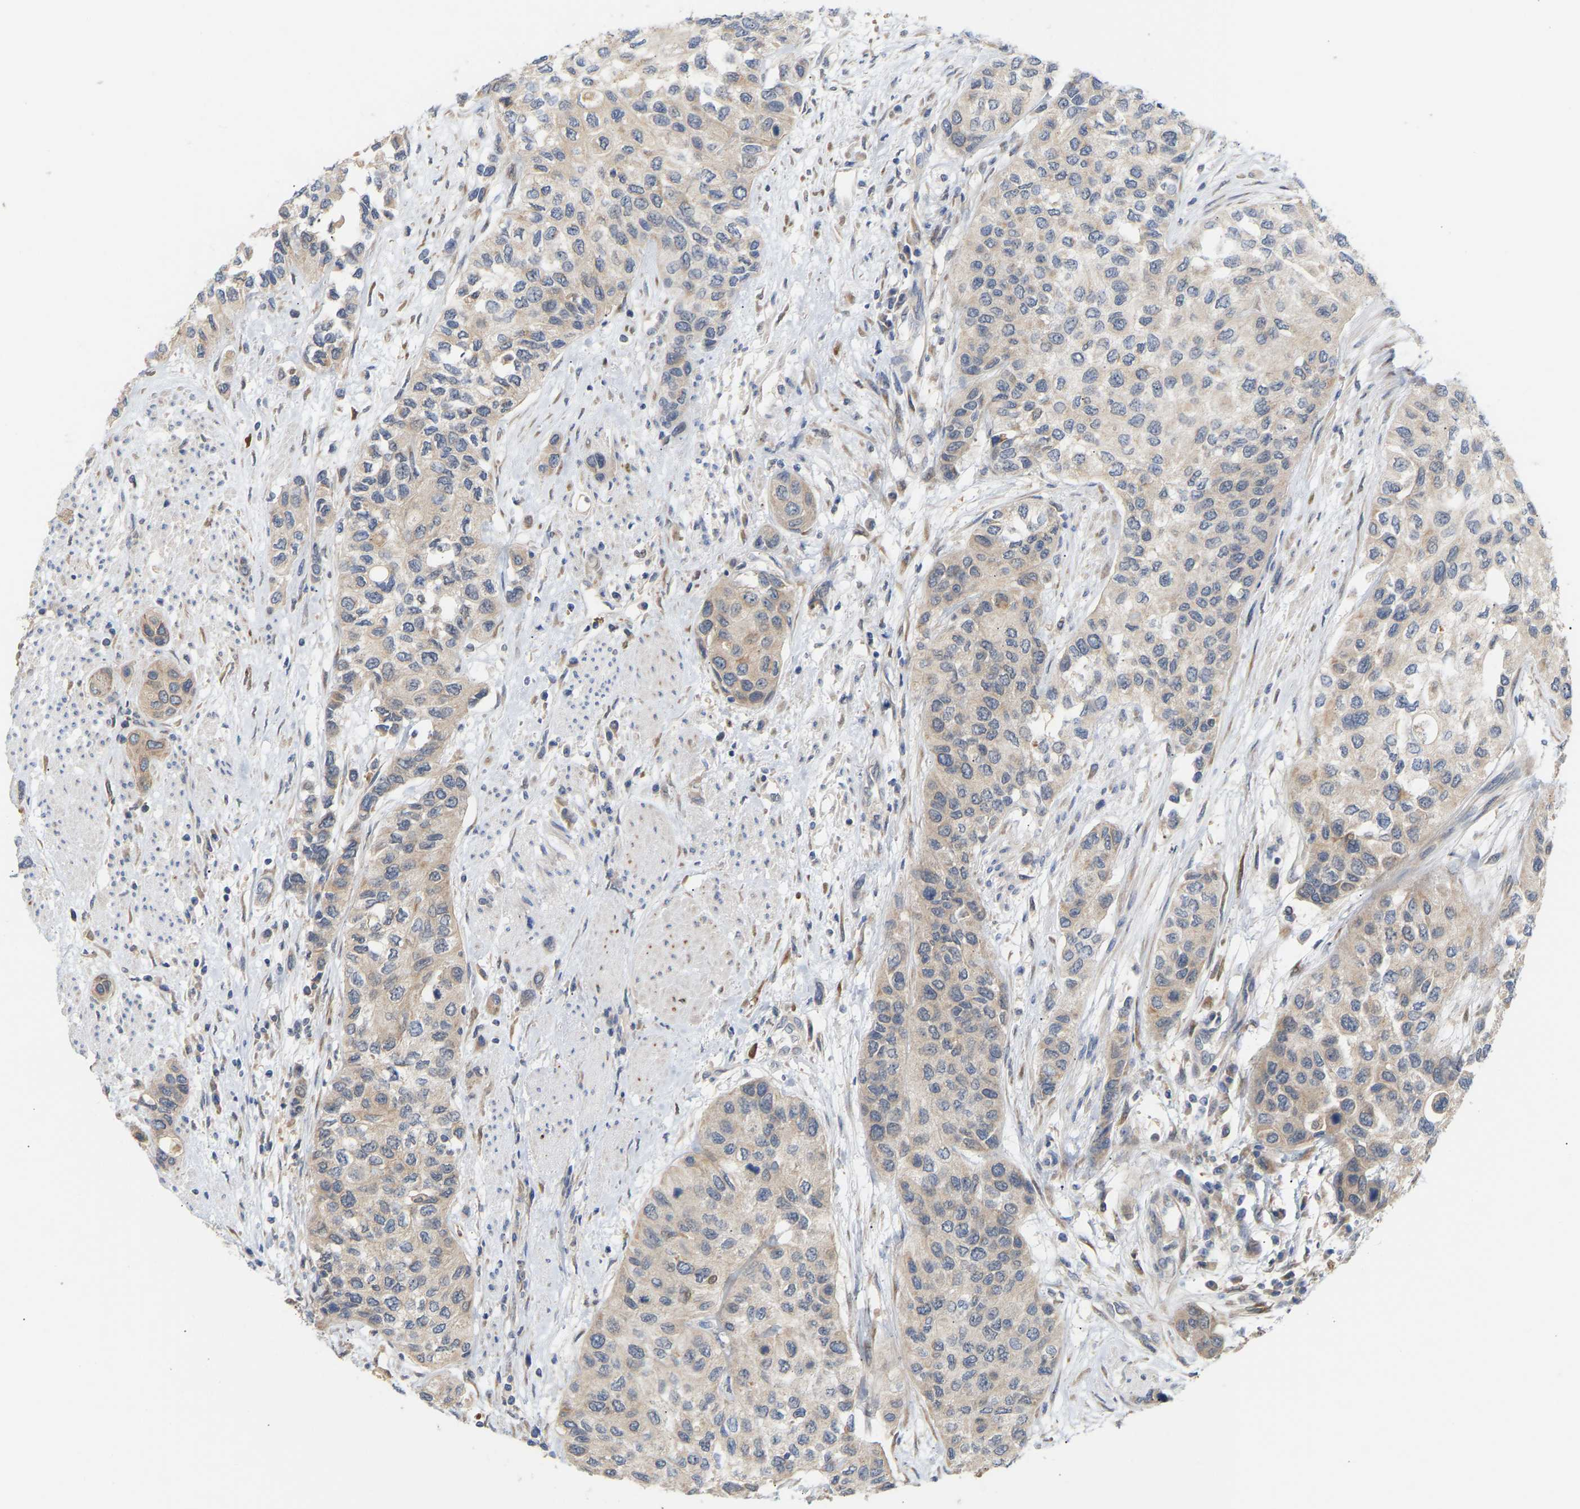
{"staining": {"intensity": "weak", "quantity": "<25%", "location": "cytoplasmic/membranous"}, "tissue": "urothelial cancer", "cell_type": "Tumor cells", "image_type": "cancer", "snomed": [{"axis": "morphology", "description": "Urothelial carcinoma, High grade"}, {"axis": "topography", "description": "Urinary bladder"}], "caption": "Immunohistochemistry photomicrograph of human urothelial cancer stained for a protein (brown), which shows no positivity in tumor cells.", "gene": "TPMT", "patient": {"sex": "female", "age": 56}}